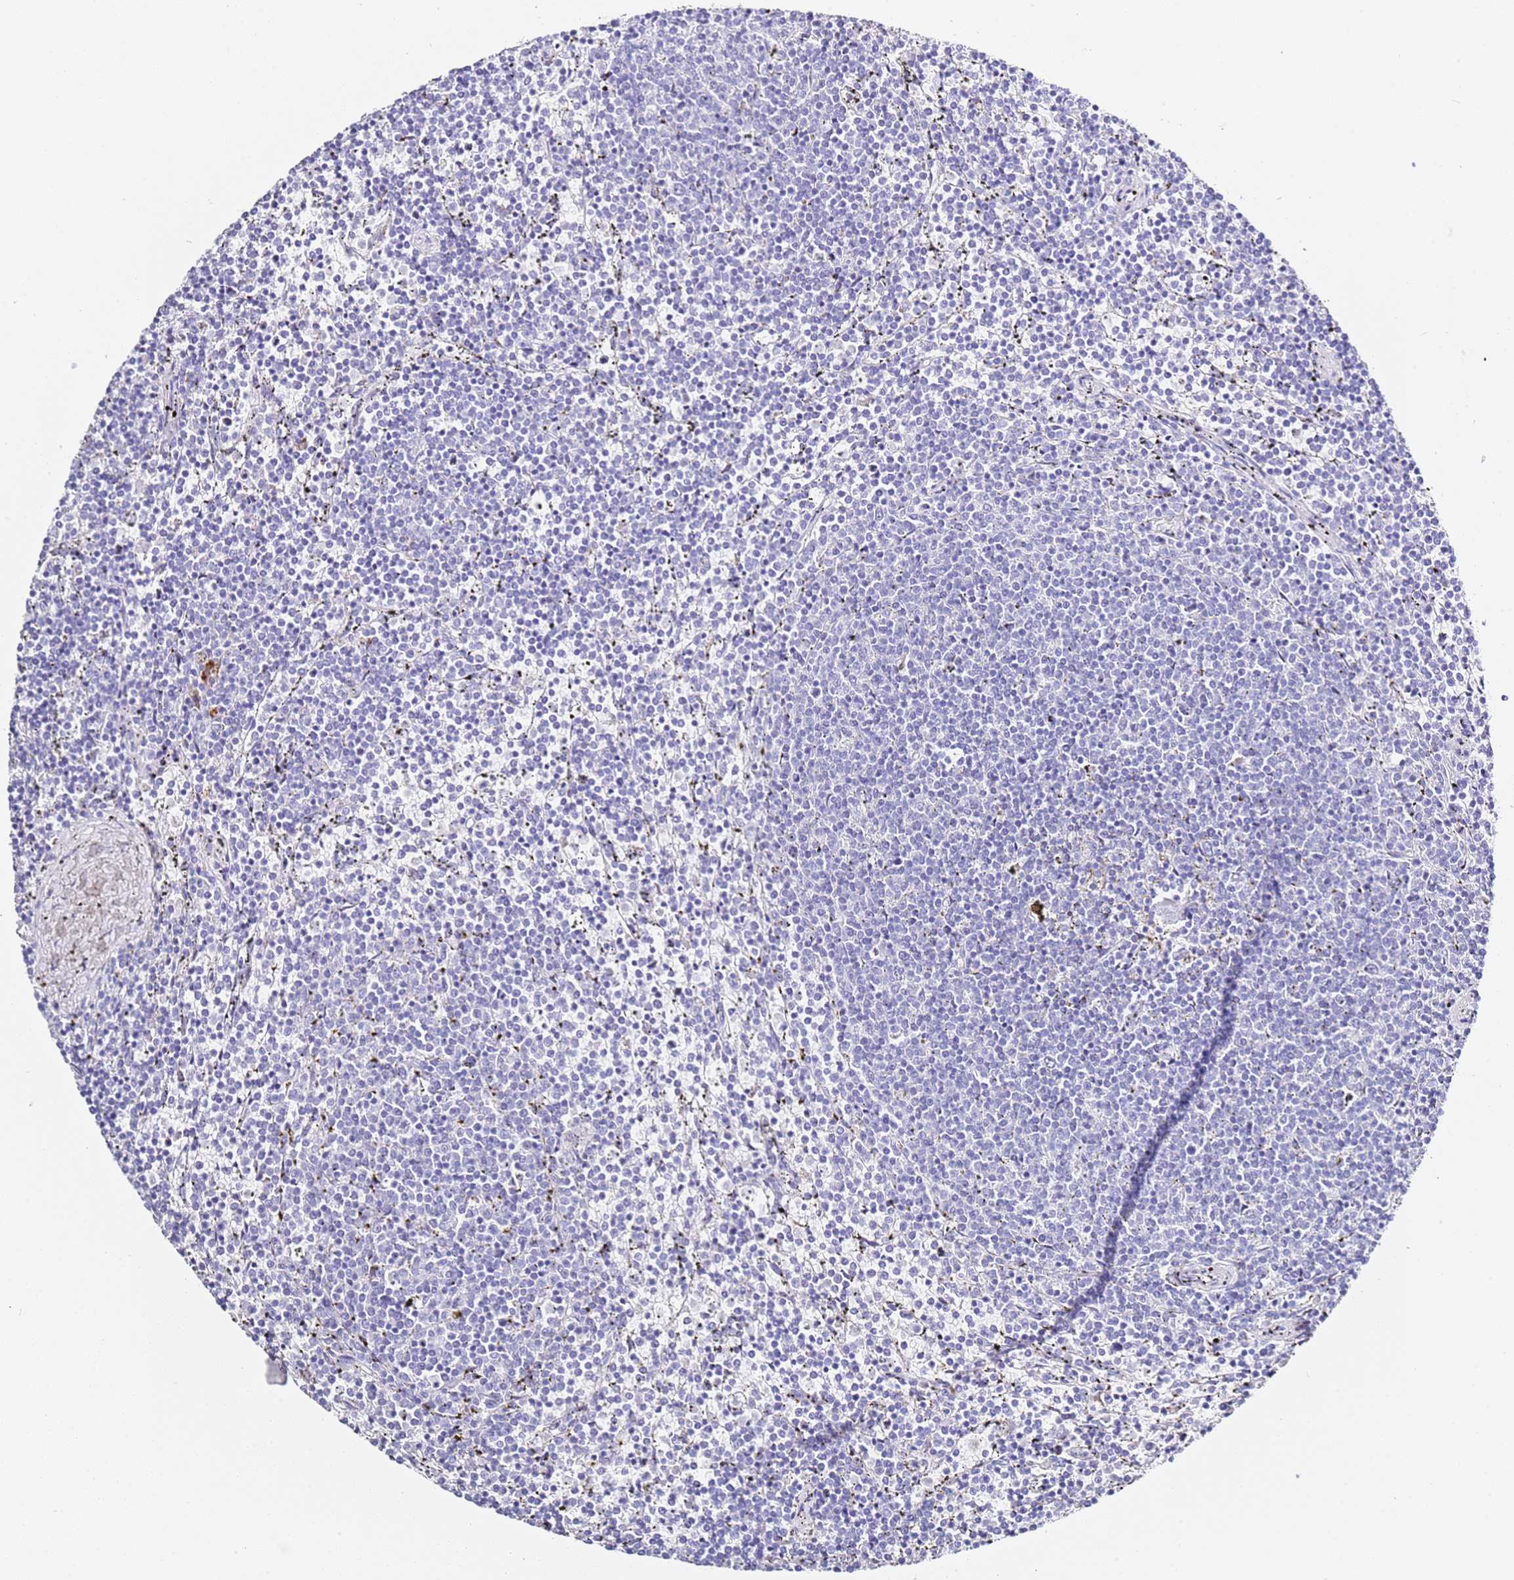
{"staining": {"intensity": "negative", "quantity": "none", "location": "none"}, "tissue": "lymphoma", "cell_type": "Tumor cells", "image_type": "cancer", "snomed": [{"axis": "morphology", "description": "Malignant lymphoma, non-Hodgkin's type, Low grade"}, {"axis": "topography", "description": "Spleen"}], "caption": "A high-resolution micrograph shows immunohistochemistry staining of low-grade malignant lymphoma, non-Hodgkin's type, which shows no significant positivity in tumor cells.", "gene": "PTBP2", "patient": {"sex": "female", "age": 50}}